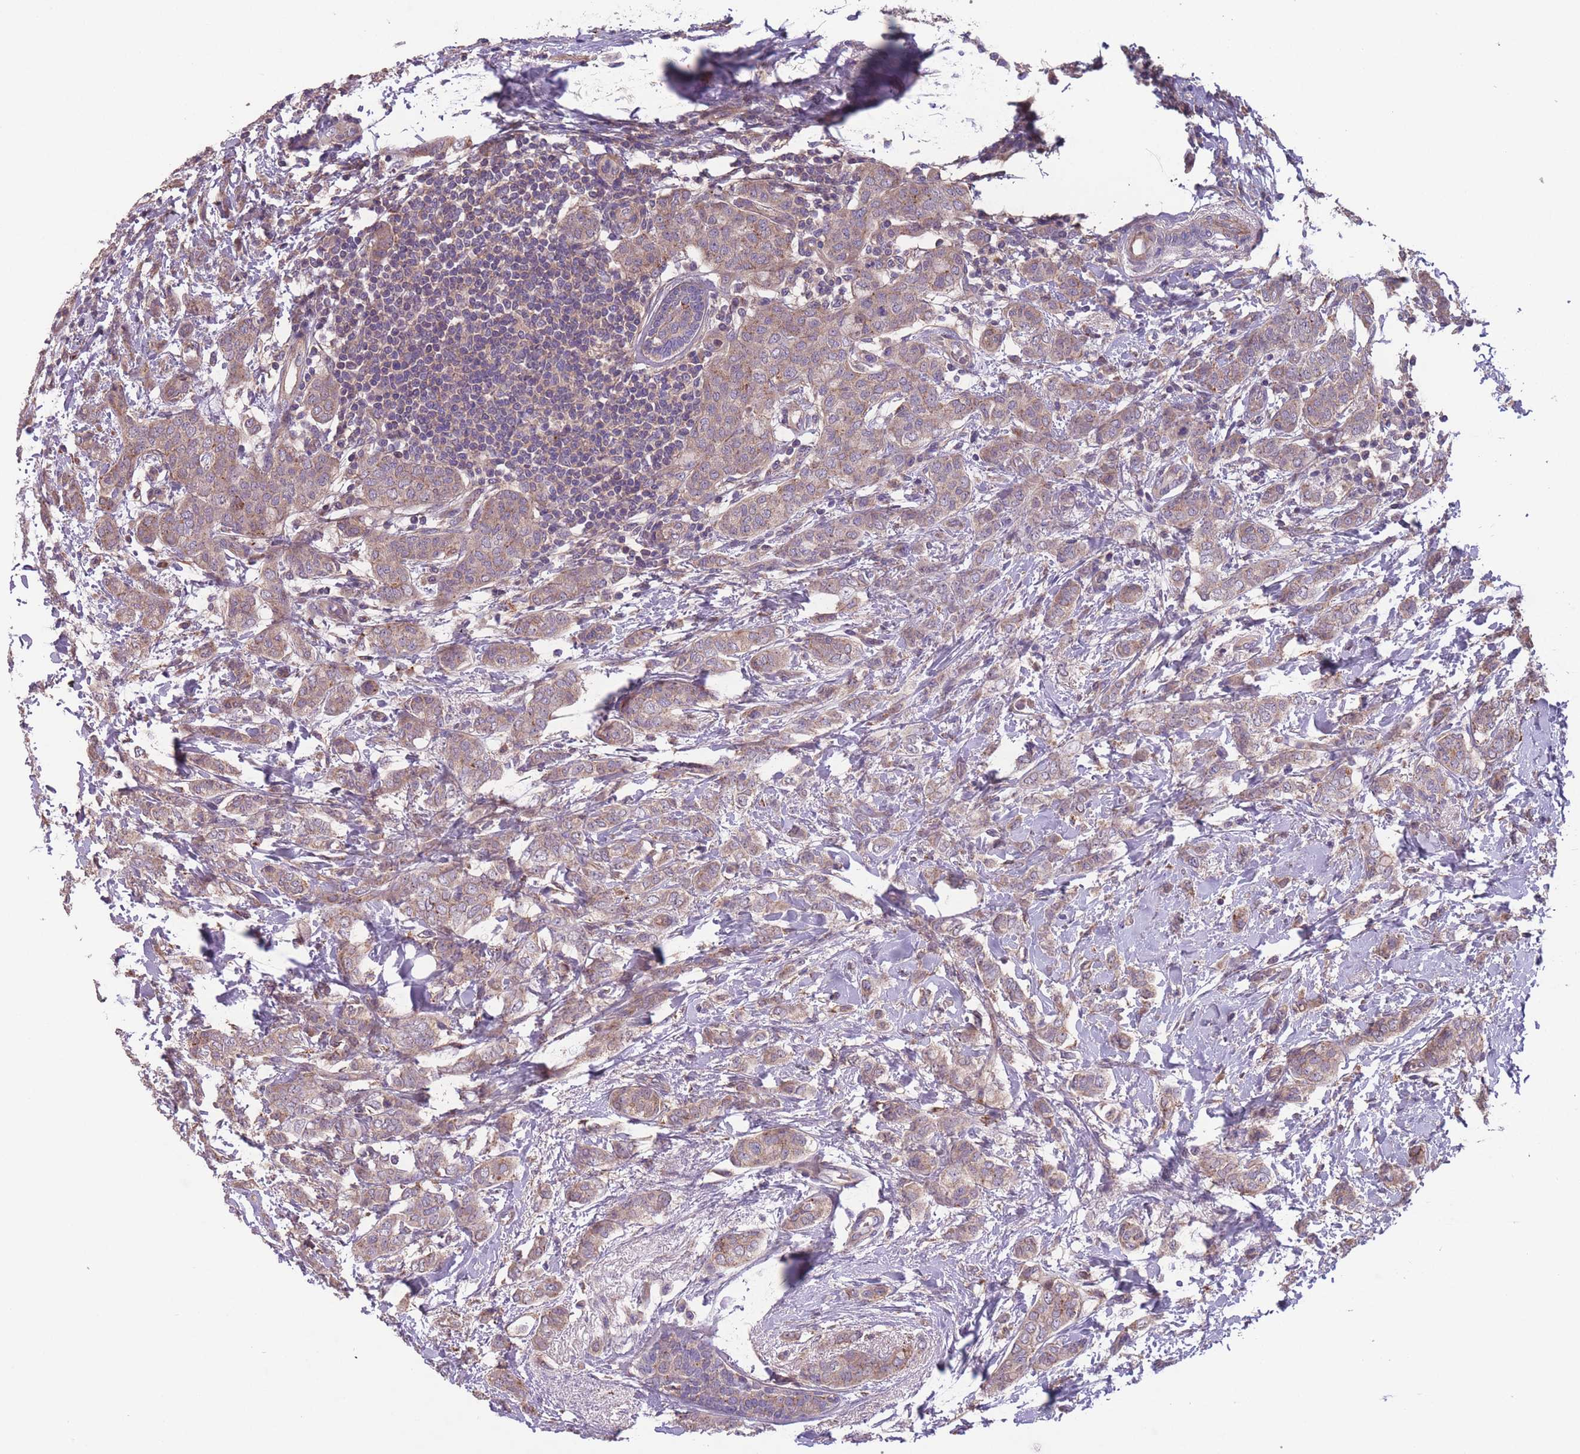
{"staining": {"intensity": "moderate", "quantity": ">75%", "location": "cytoplasmic/membranous"}, "tissue": "breast cancer", "cell_type": "Tumor cells", "image_type": "cancer", "snomed": [{"axis": "morphology", "description": "Duct carcinoma"}, {"axis": "topography", "description": "Breast"}], "caption": "High-power microscopy captured an immunohistochemistry photomicrograph of infiltrating ductal carcinoma (breast), revealing moderate cytoplasmic/membranous expression in approximately >75% of tumor cells.", "gene": "ITPKC", "patient": {"sex": "female", "age": 72}}